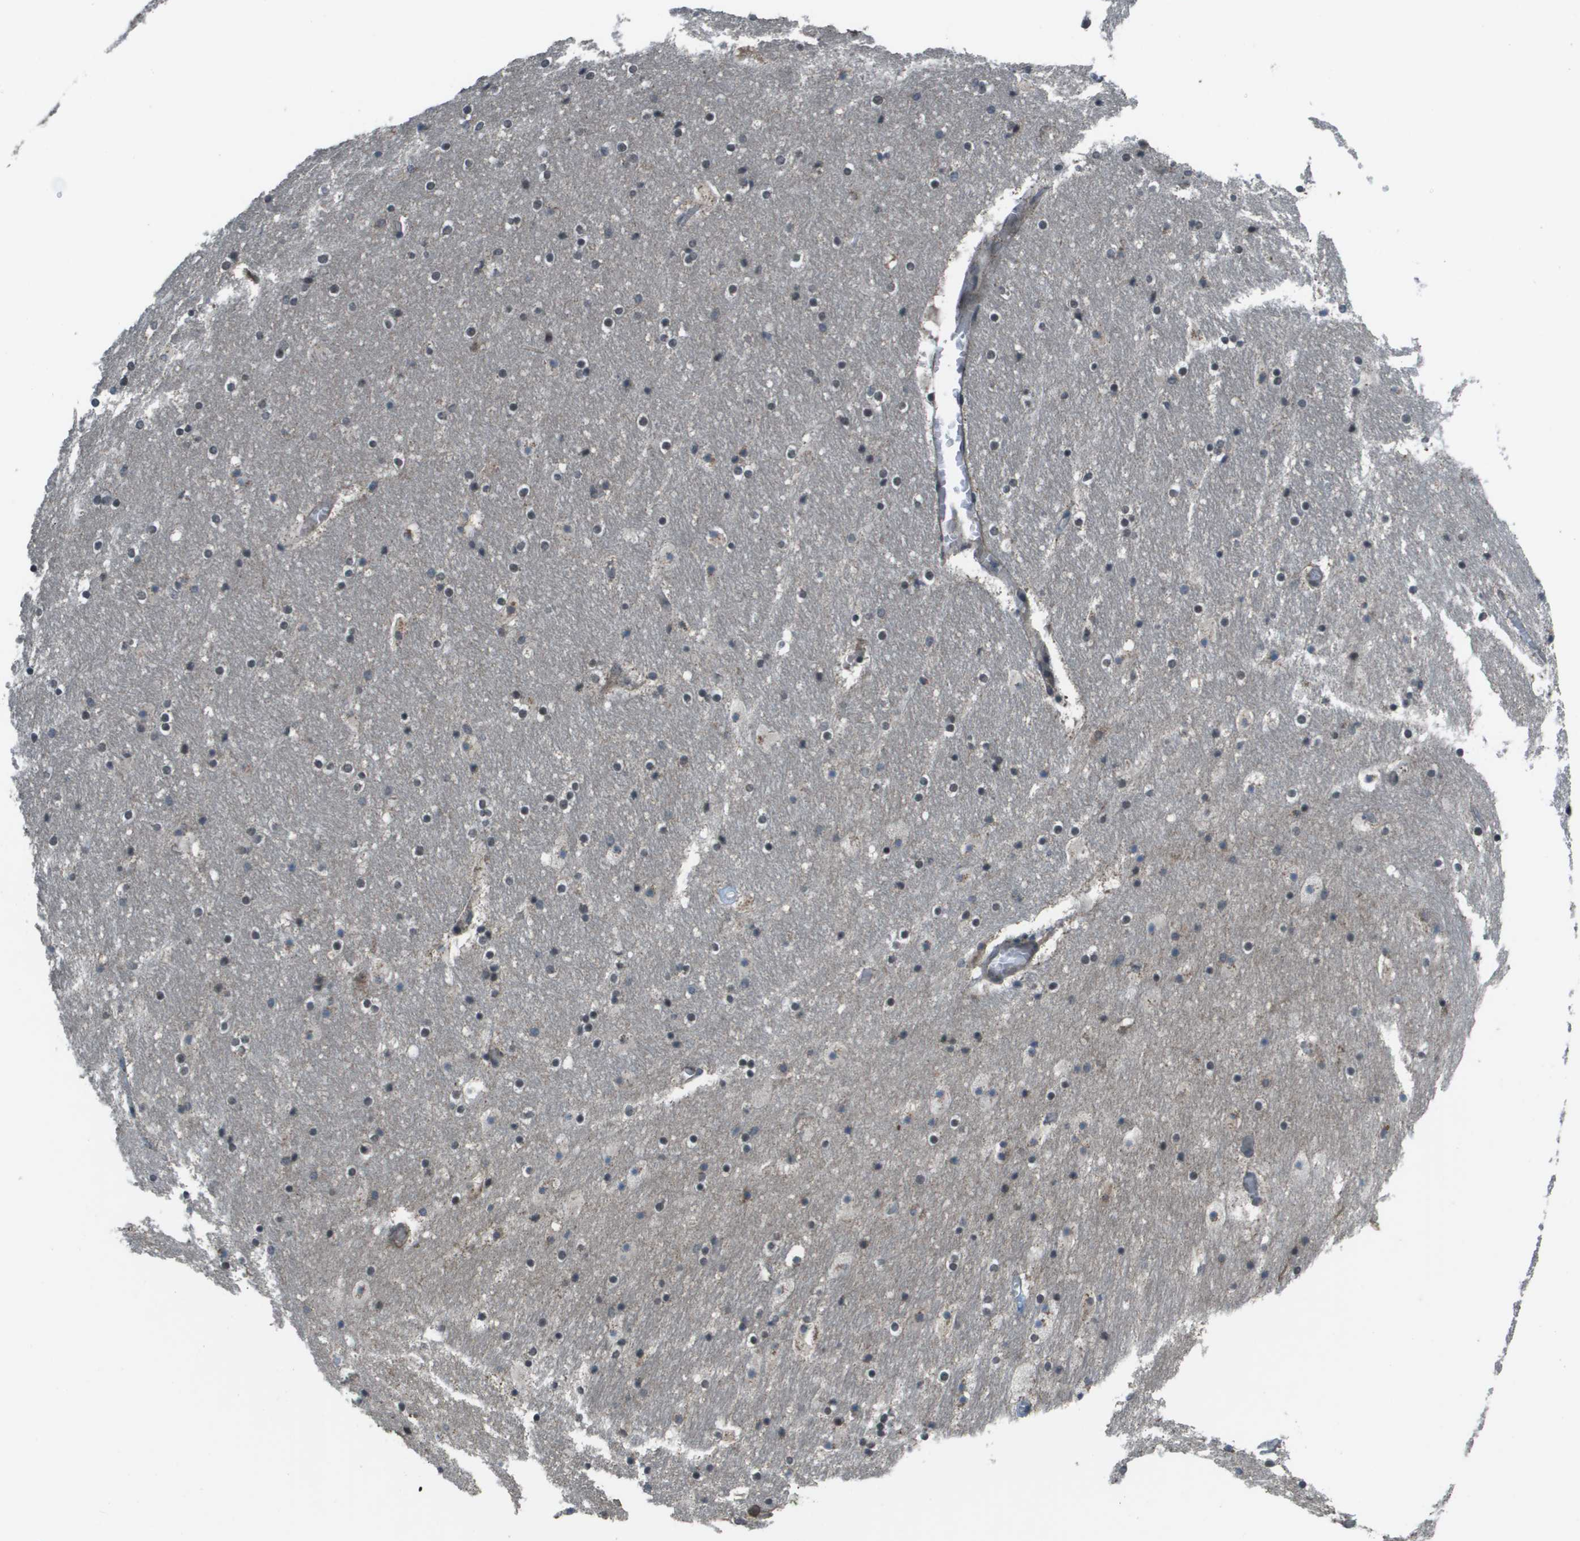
{"staining": {"intensity": "moderate", "quantity": "<25%", "location": "nuclear"}, "tissue": "hippocampus", "cell_type": "Glial cells", "image_type": "normal", "snomed": [{"axis": "morphology", "description": "Normal tissue, NOS"}, {"axis": "topography", "description": "Hippocampus"}], "caption": "A high-resolution photomicrograph shows immunohistochemistry (IHC) staining of unremarkable hippocampus, which exhibits moderate nuclear staining in about <25% of glial cells. The staining was performed using DAB (3,3'-diaminobenzidine), with brown indicating positive protein expression. Nuclei are stained blue with hematoxylin.", "gene": "PPFIA1", "patient": {"sex": "male", "age": 45}}